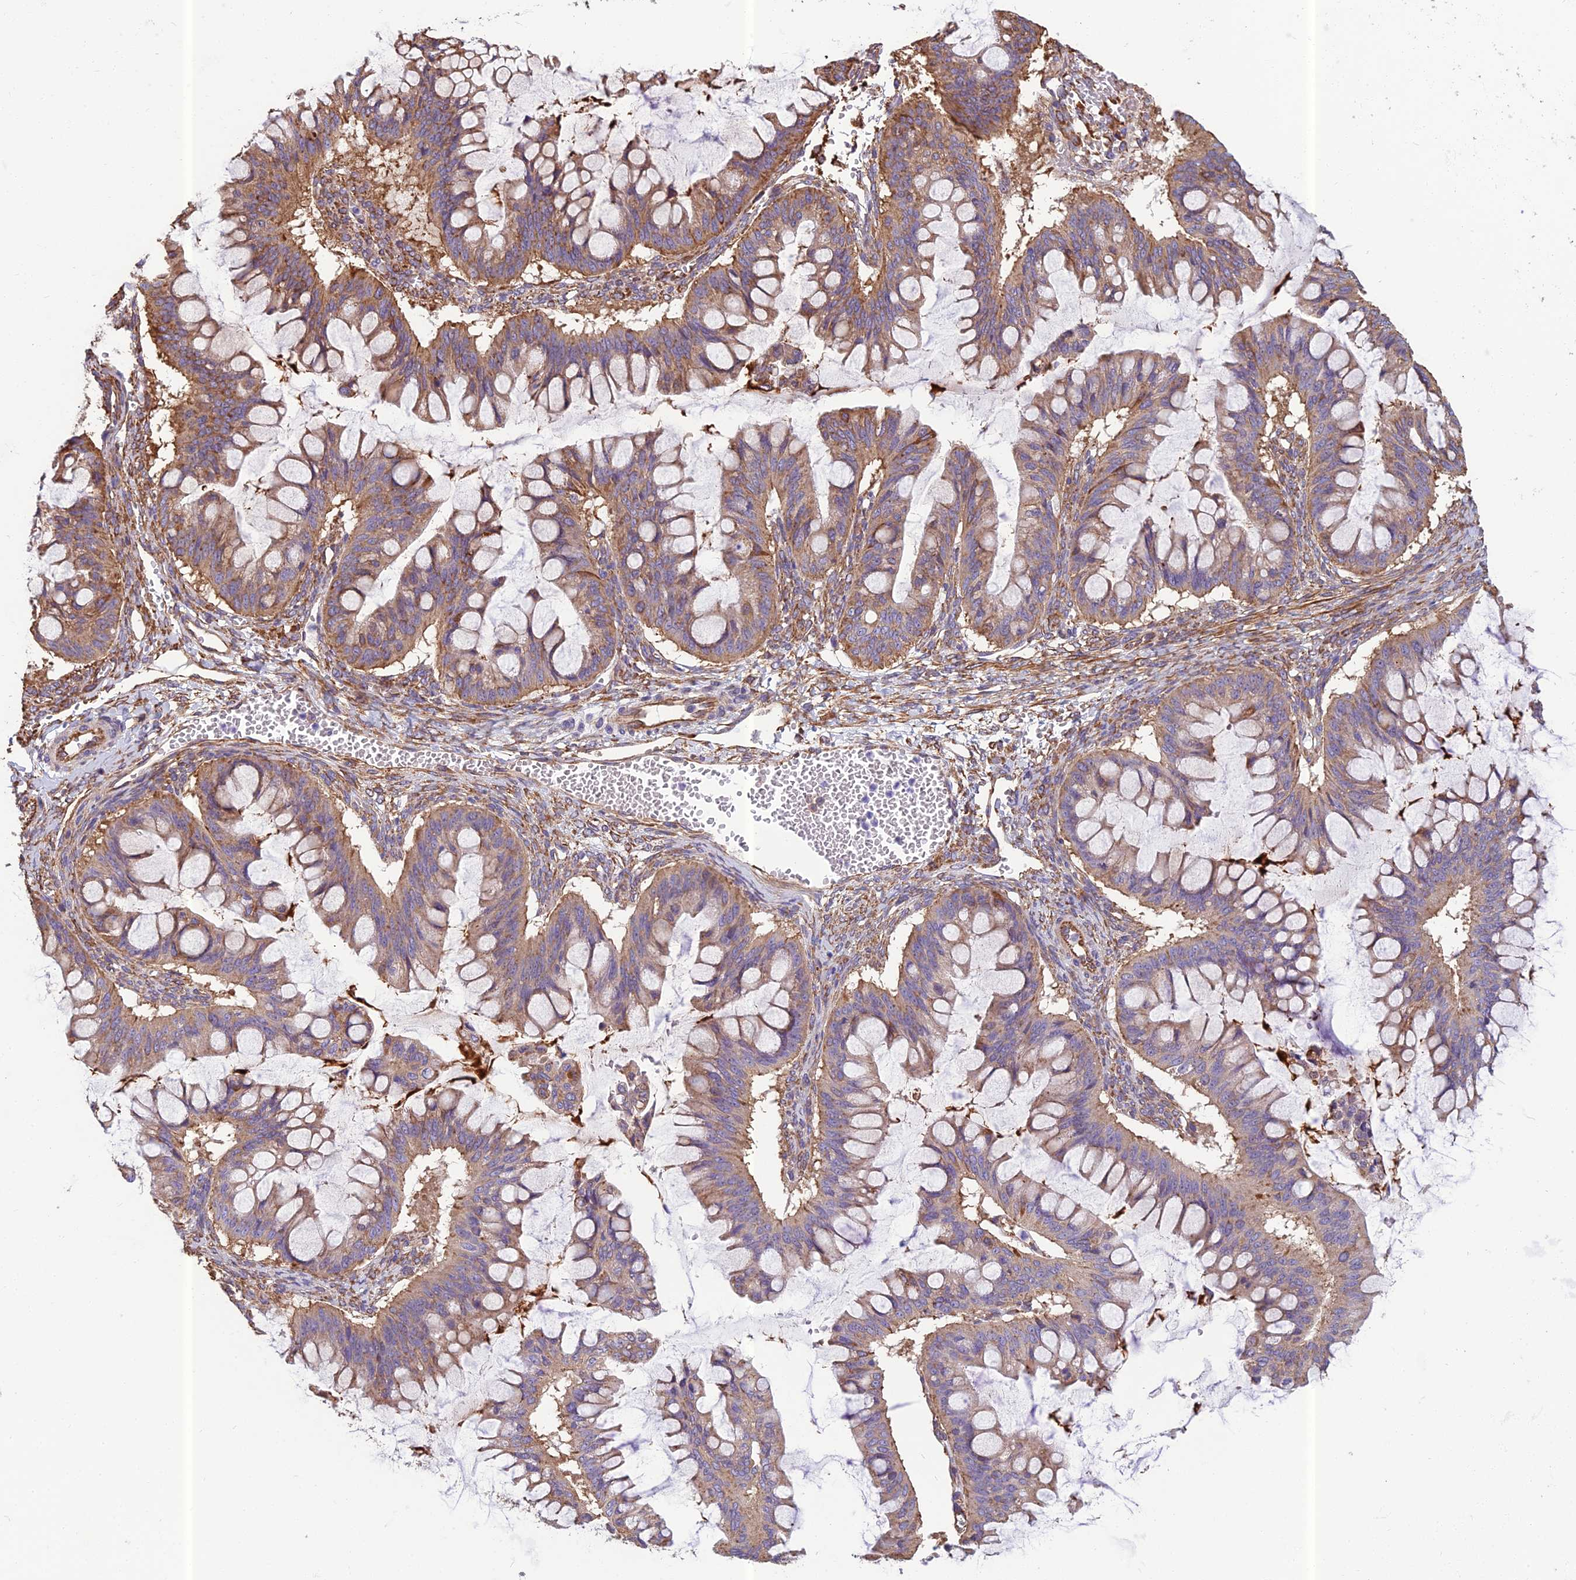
{"staining": {"intensity": "moderate", "quantity": ">75%", "location": "cytoplasmic/membranous"}, "tissue": "ovarian cancer", "cell_type": "Tumor cells", "image_type": "cancer", "snomed": [{"axis": "morphology", "description": "Cystadenocarcinoma, mucinous, NOS"}, {"axis": "topography", "description": "Ovary"}], "caption": "Protein expression analysis of ovarian cancer shows moderate cytoplasmic/membranous staining in approximately >75% of tumor cells.", "gene": "SPDL1", "patient": {"sex": "female", "age": 73}}